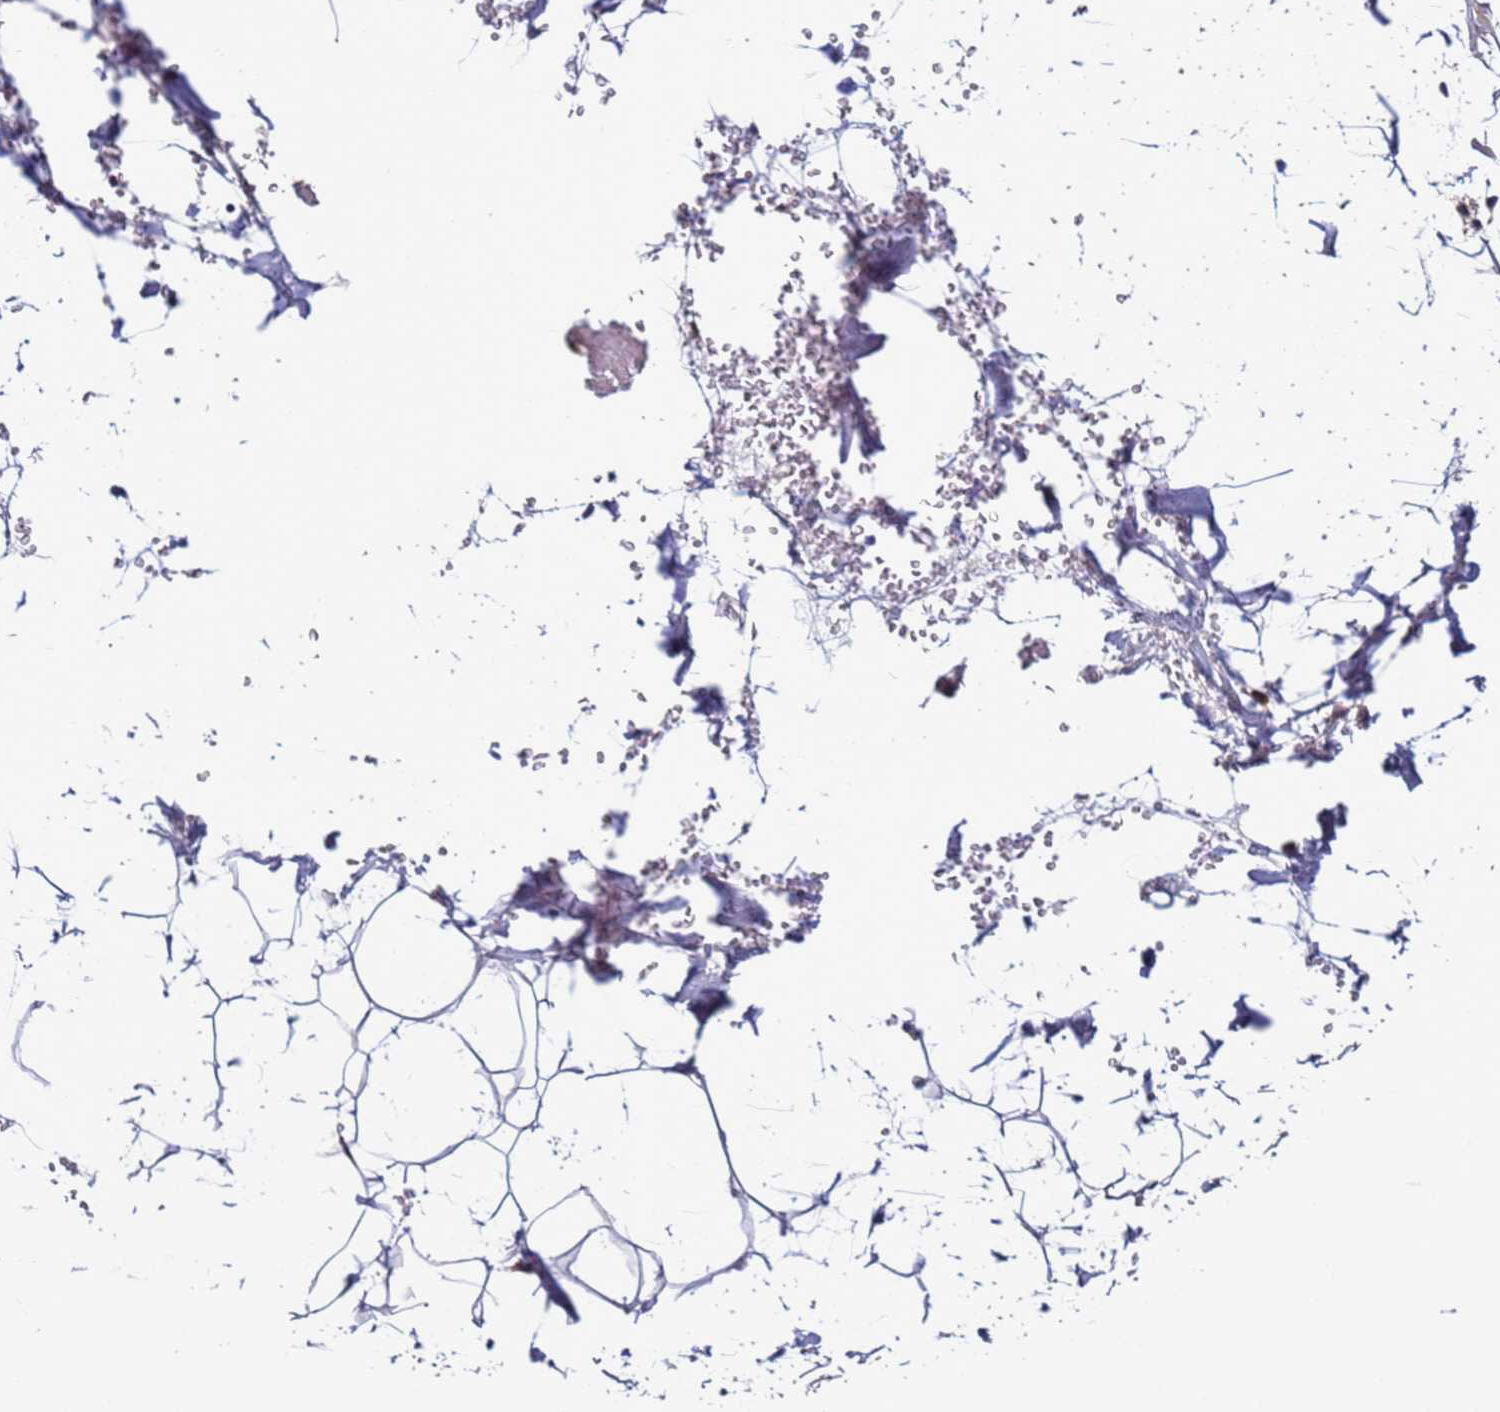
{"staining": {"intensity": "weak", "quantity": "25%-75%", "location": "cytoplasmic/membranous"}, "tissue": "adipose tissue", "cell_type": "Adipocytes", "image_type": "normal", "snomed": [{"axis": "morphology", "description": "Normal tissue, NOS"}, {"axis": "topography", "description": "Breast"}], "caption": "Unremarkable adipose tissue was stained to show a protein in brown. There is low levels of weak cytoplasmic/membranous expression in approximately 25%-75% of adipocytes. (brown staining indicates protein expression, while blue staining denotes nuclei).", "gene": "C8G", "patient": {"sex": "female", "age": 26}}